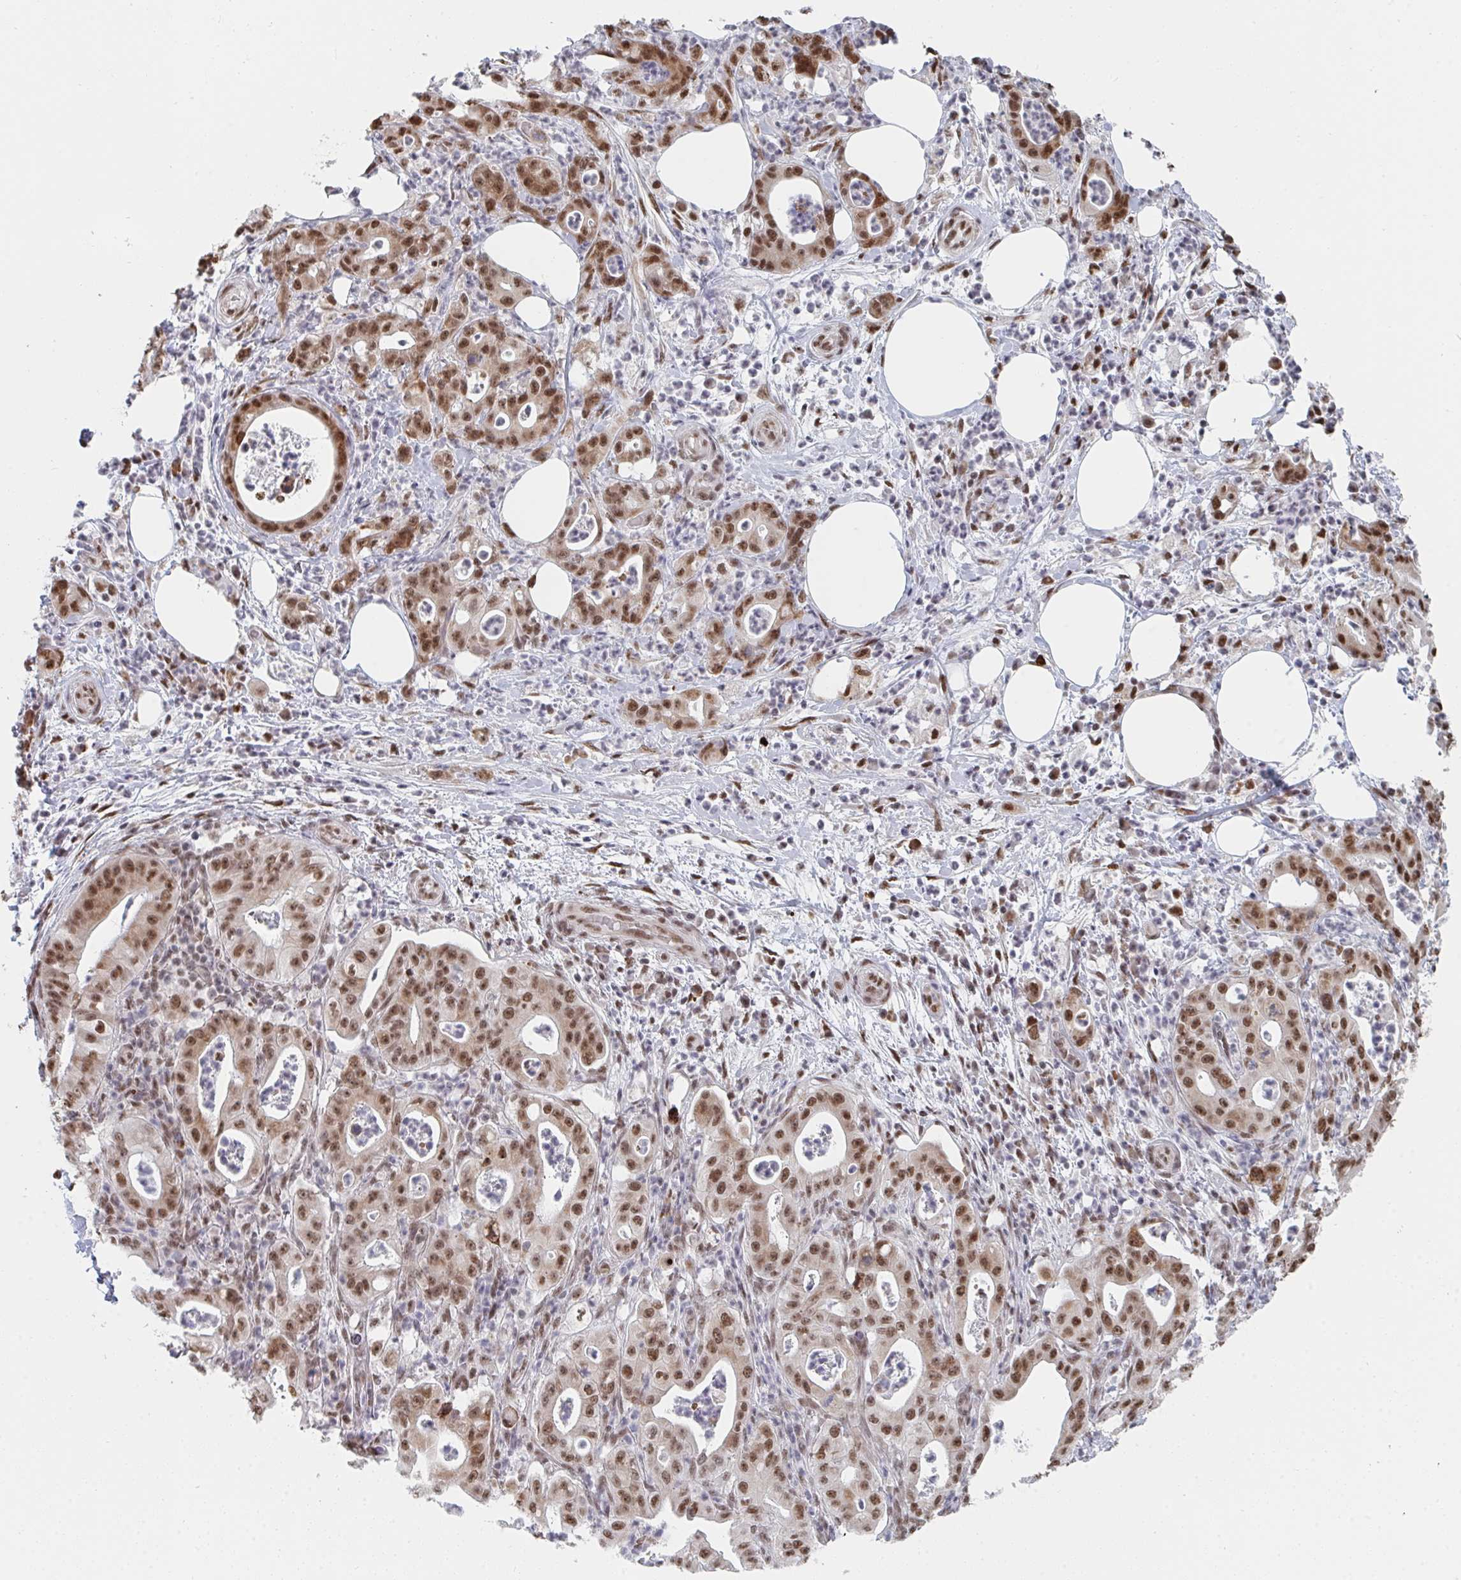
{"staining": {"intensity": "moderate", "quantity": ">75%", "location": "nuclear"}, "tissue": "pancreatic cancer", "cell_type": "Tumor cells", "image_type": "cancer", "snomed": [{"axis": "morphology", "description": "Adenocarcinoma, NOS"}, {"axis": "topography", "description": "Pancreas"}], "caption": "Pancreatic cancer stained with IHC demonstrates moderate nuclear positivity in approximately >75% of tumor cells. (DAB (3,3'-diaminobenzidine) = brown stain, brightfield microscopy at high magnification).", "gene": "MBNL1", "patient": {"sex": "male", "age": 71}}